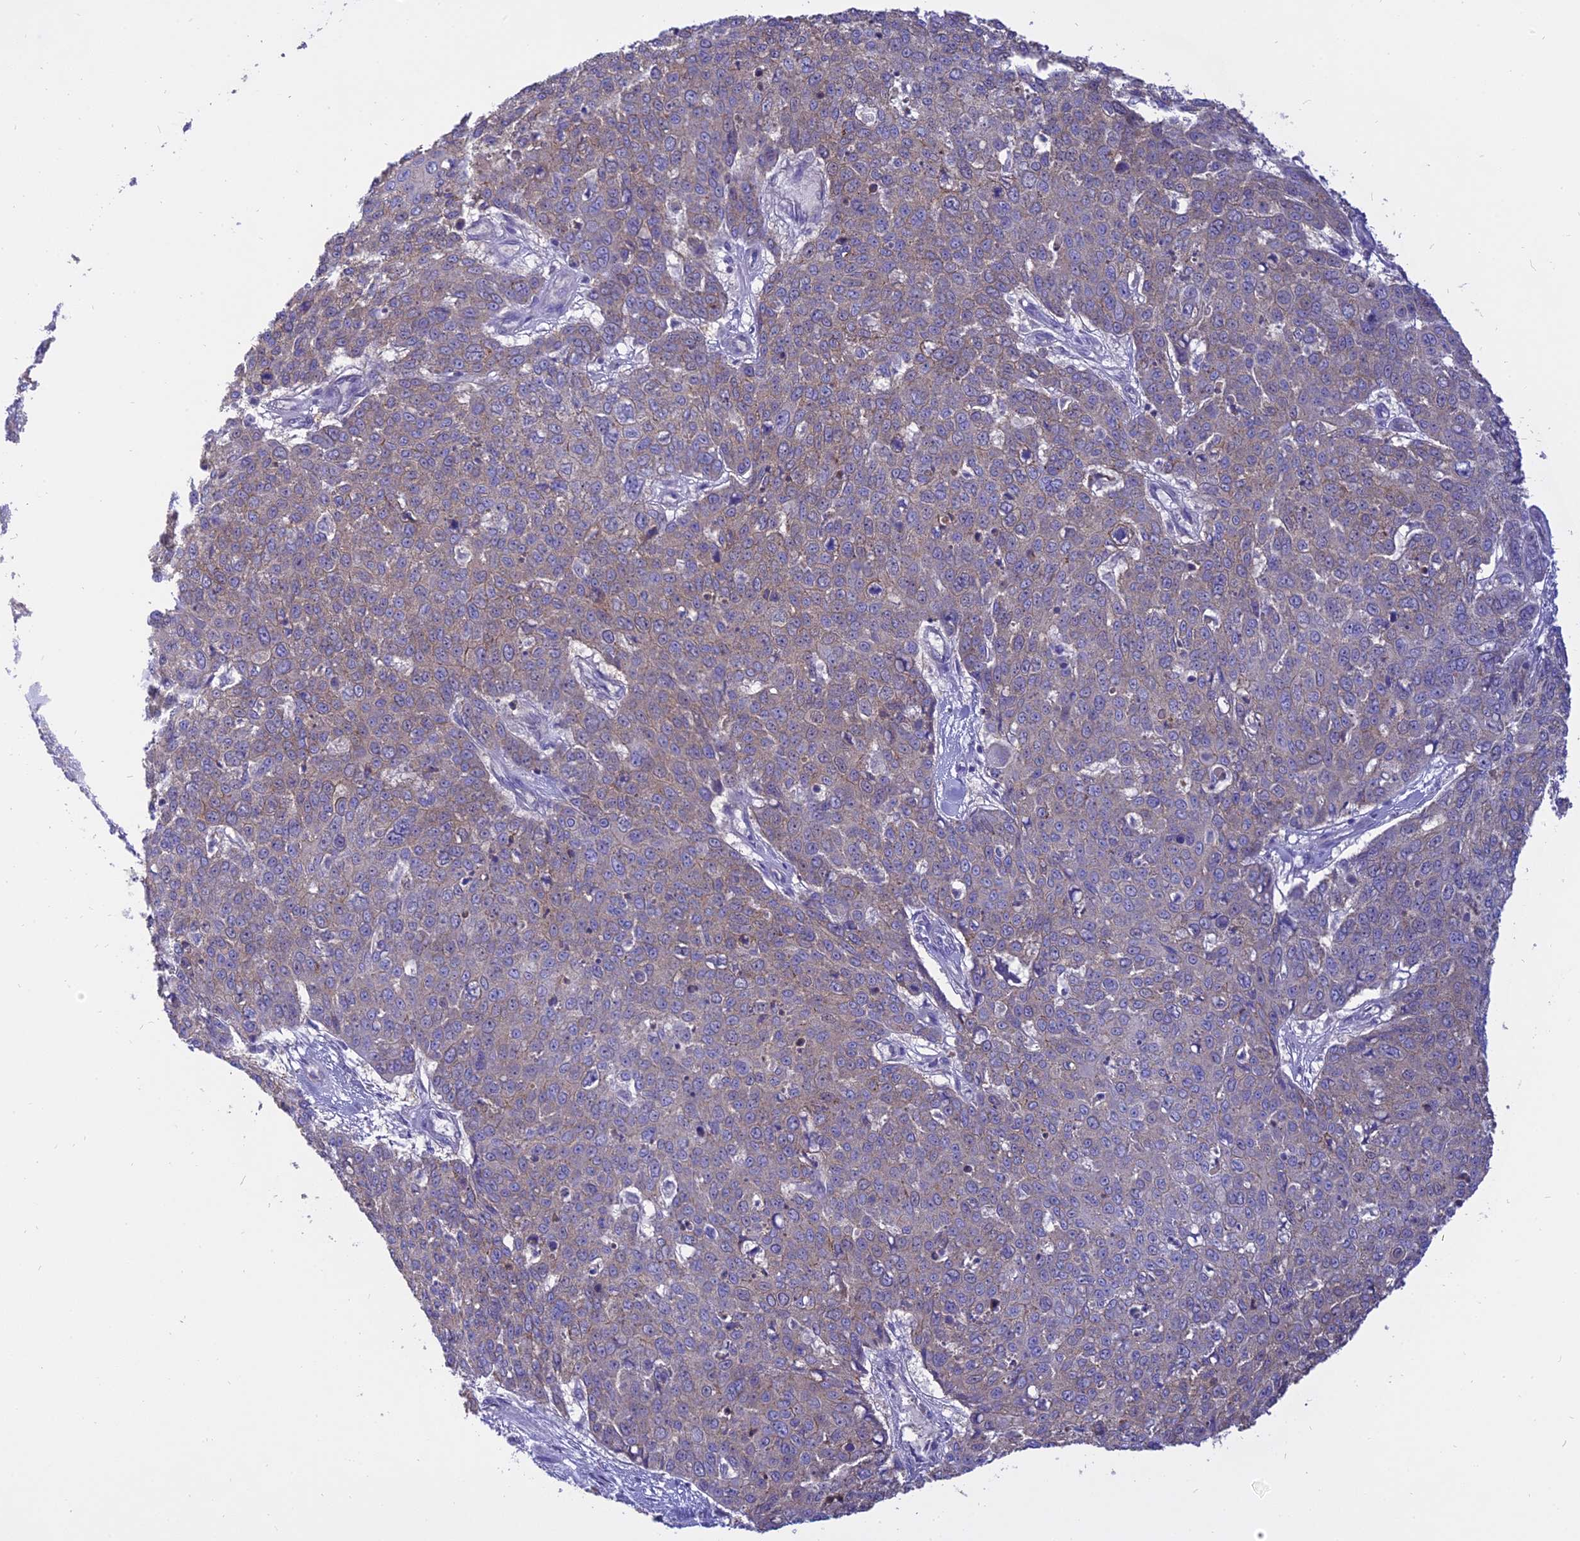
{"staining": {"intensity": "weak", "quantity": "<25%", "location": "cytoplasmic/membranous"}, "tissue": "skin cancer", "cell_type": "Tumor cells", "image_type": "cancer", "snomed": [{"axis": "morphology", "description": "Squamous cell carcinoma, NOS"}, {"axis": "topography", "description": "Skin"}], "caption": "Immunohistochemical staining of skin cancer shows no significant staining in tumor cells.", "gene": "CENPV", "patient": {"sex": "male", "age": 71}}